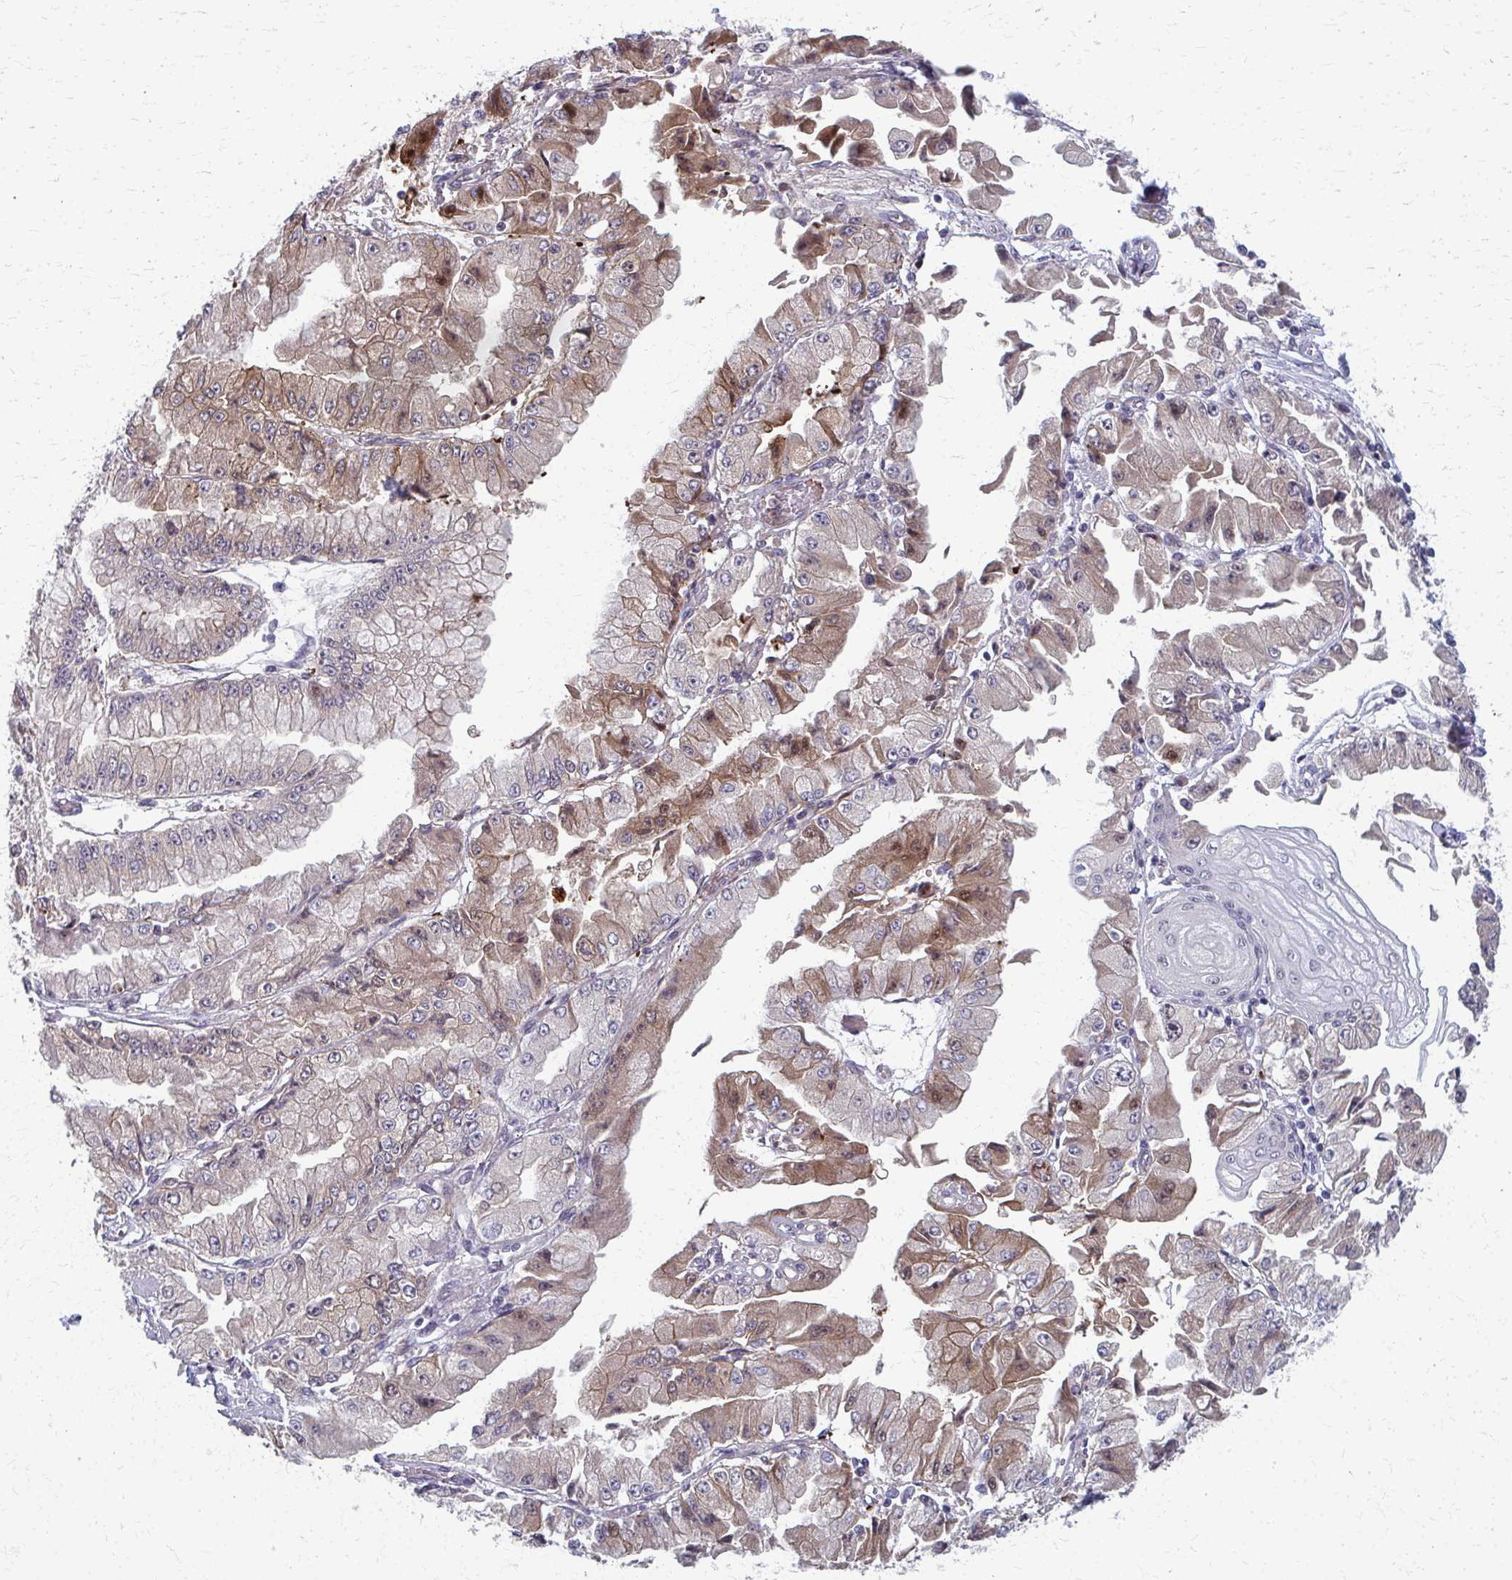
{"staining": {"intensity": "moderate", "quantity": "<25%", "location": "cytoplasmic/membranous"}, "tissue": "stomach cancer", "cell_type": "Tumor cells", "image_type": "cancer", "snomed": [{"axis": "morphology", "description": "Adenocarcinoma, NOS"}, {"axis": "topography", "description": "Stomach, upper"}], "caption": "High-magnification brightfield microscopy of stomach cancer stained with DAB (brown) and counterstained with hematoxylin (blue). tumor cells exhibit moderate cytoplasmic/membranous positivity is appreciated in approximately<25% of cells. (DAB (3,3'-diaminobenzidine) = brown stain, brightfield microscopy at high magnification).", "gene": "NUDT16", "patient": {"sex": "female", "age": 74}}